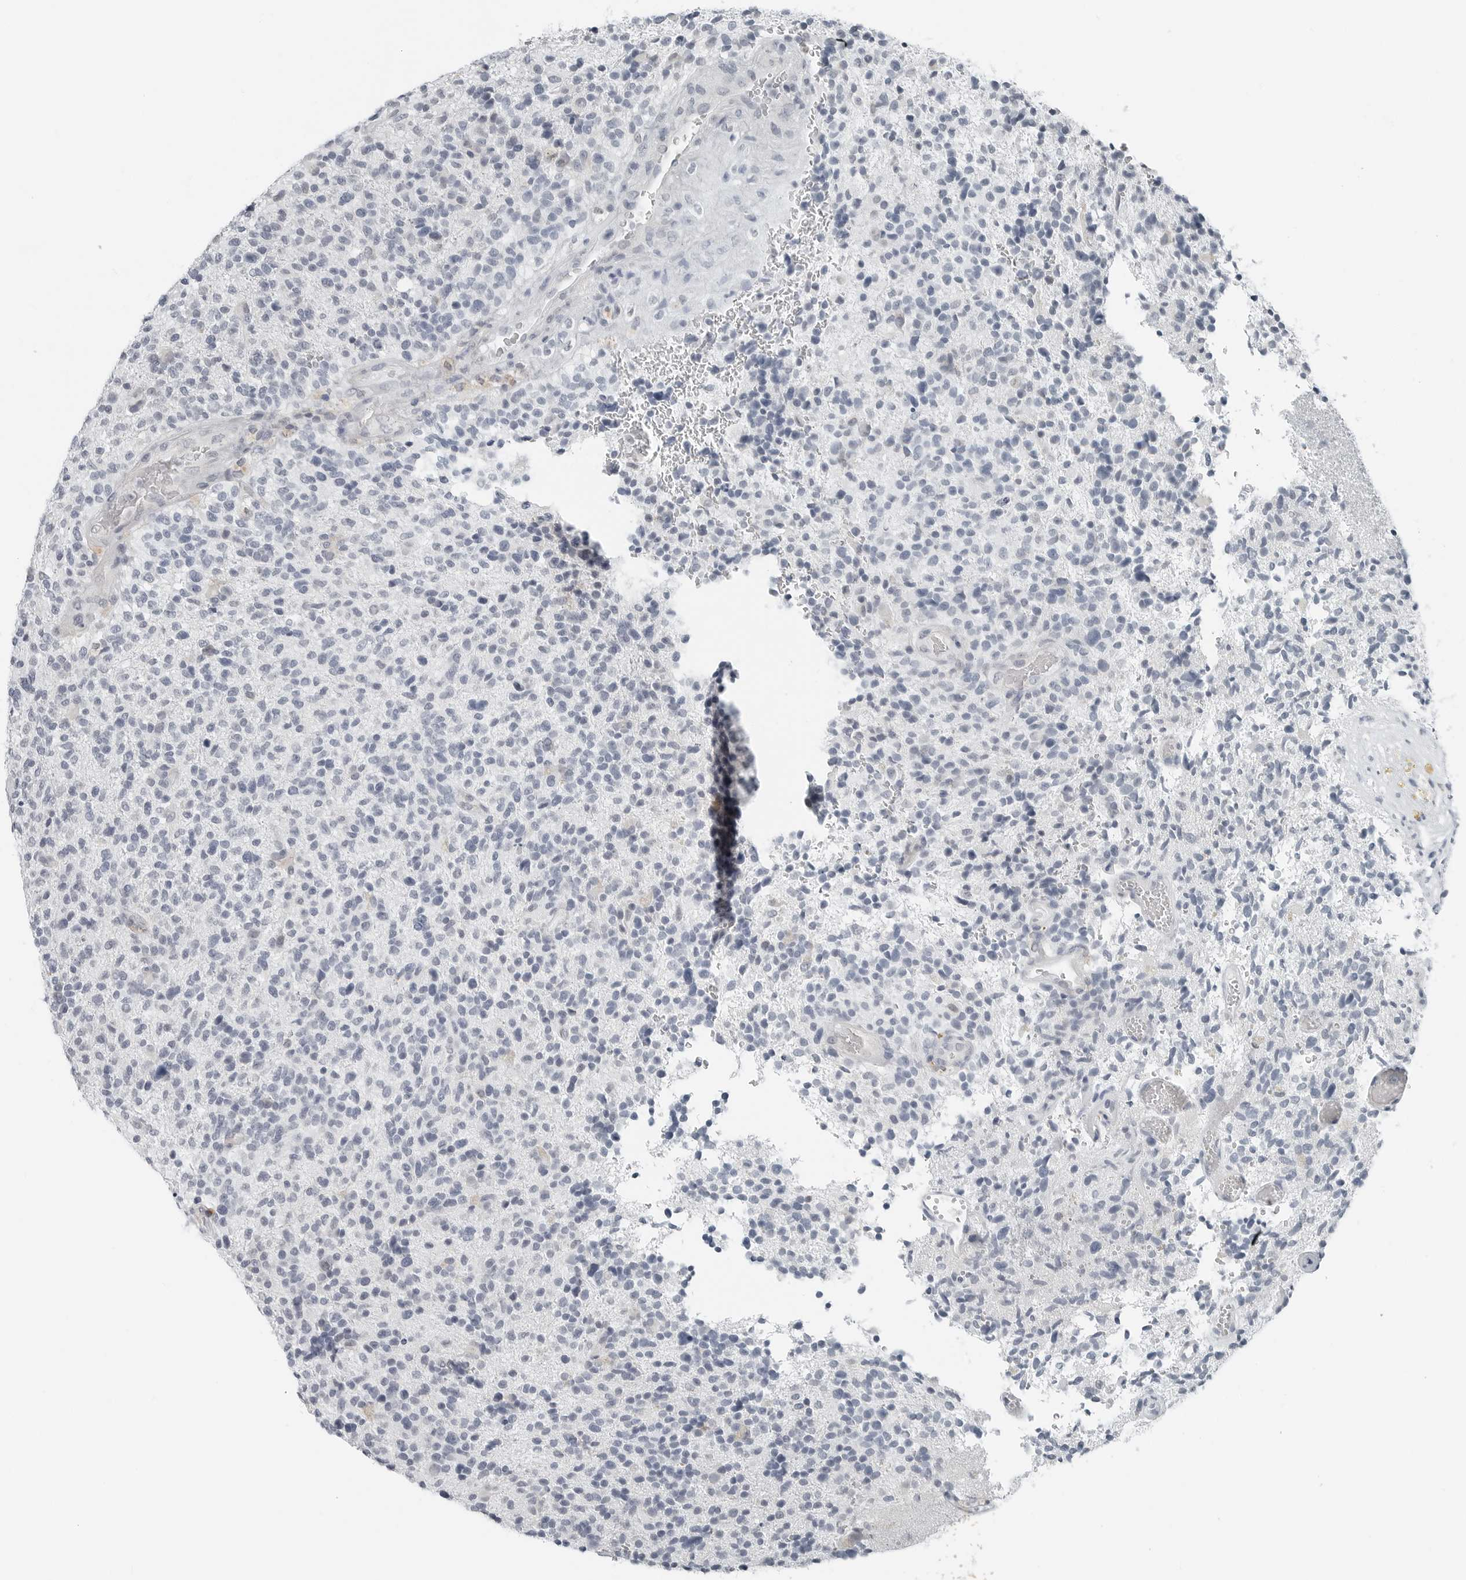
{"staining": {"intensity": "negative", "quantity": "none", "location": "none"}, "tissue": "glioma", "cell_type": "Tumor cells", "image_type": "cancer", "snomed": [{"axis": "morphology", "description": "Glioma, malignant, High grade"}, {"axis": "topography", "description": "Brain"}], "caption": "Protein analysis of glioma reveals no significant staining in tumor cells.", "gene": "XIRP1", "patient": {"sex": "male", "age": 72}}